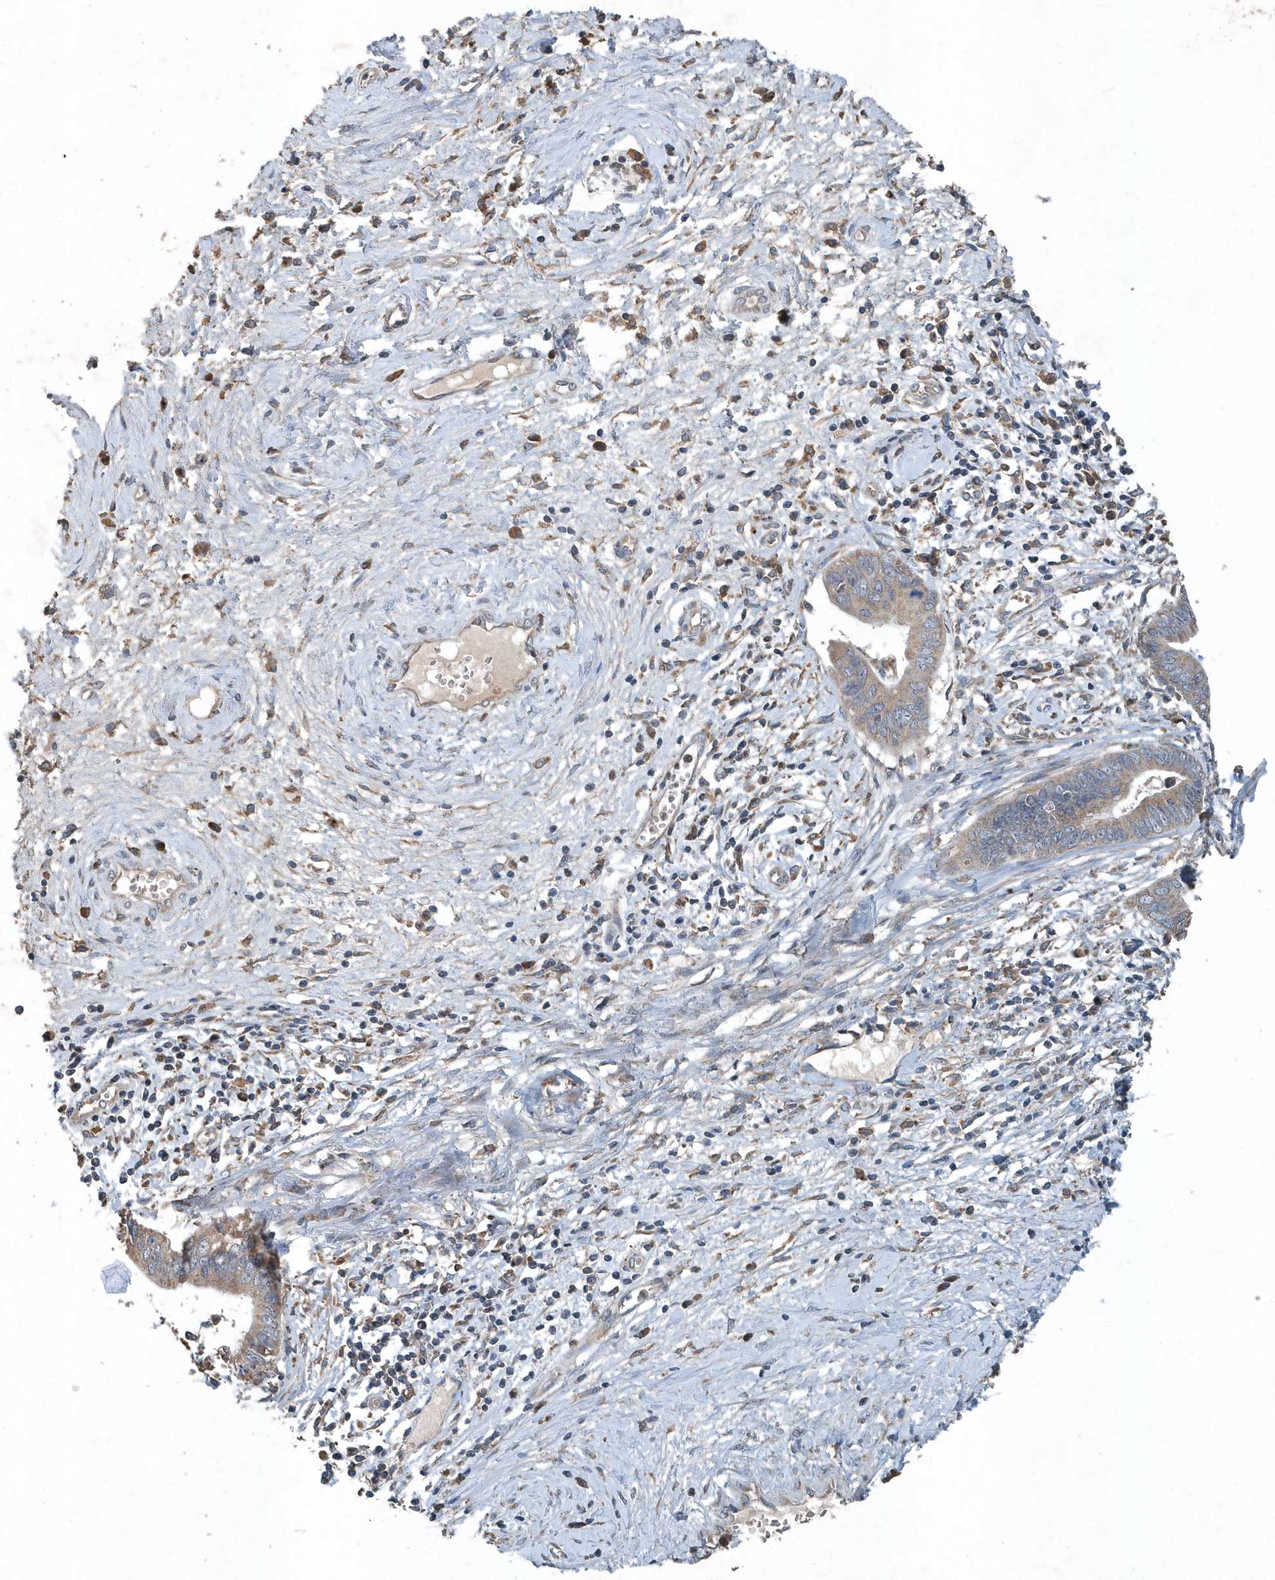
{"staining": {"intensity": "weak", "quantity": ">75%", "location": "cytoplasmic/membranous"}, "tissue": "cervical cancer", "cell_type": "Tumor cells", "image_type": "cancer", "snomed": [{"axis": "morphology", "description": "Adenocarcinoma, NOS"}, {"axis": "topography", "description": "Cervix"}], "caption": "IHC staining of adenocarcinoma (cervical), which reveals low levels of weak cytoplasmic/membranous expression in approximately >75% of tumor cells indicating weak cytoplasmic/membranous protein positivity. The staining was performed using DAB (brown) for protein detection and nuclei were counterstained in hematoxylin (blue).", "gene": "SCFD2", "patient": {"sex": "female", "age": 44}}